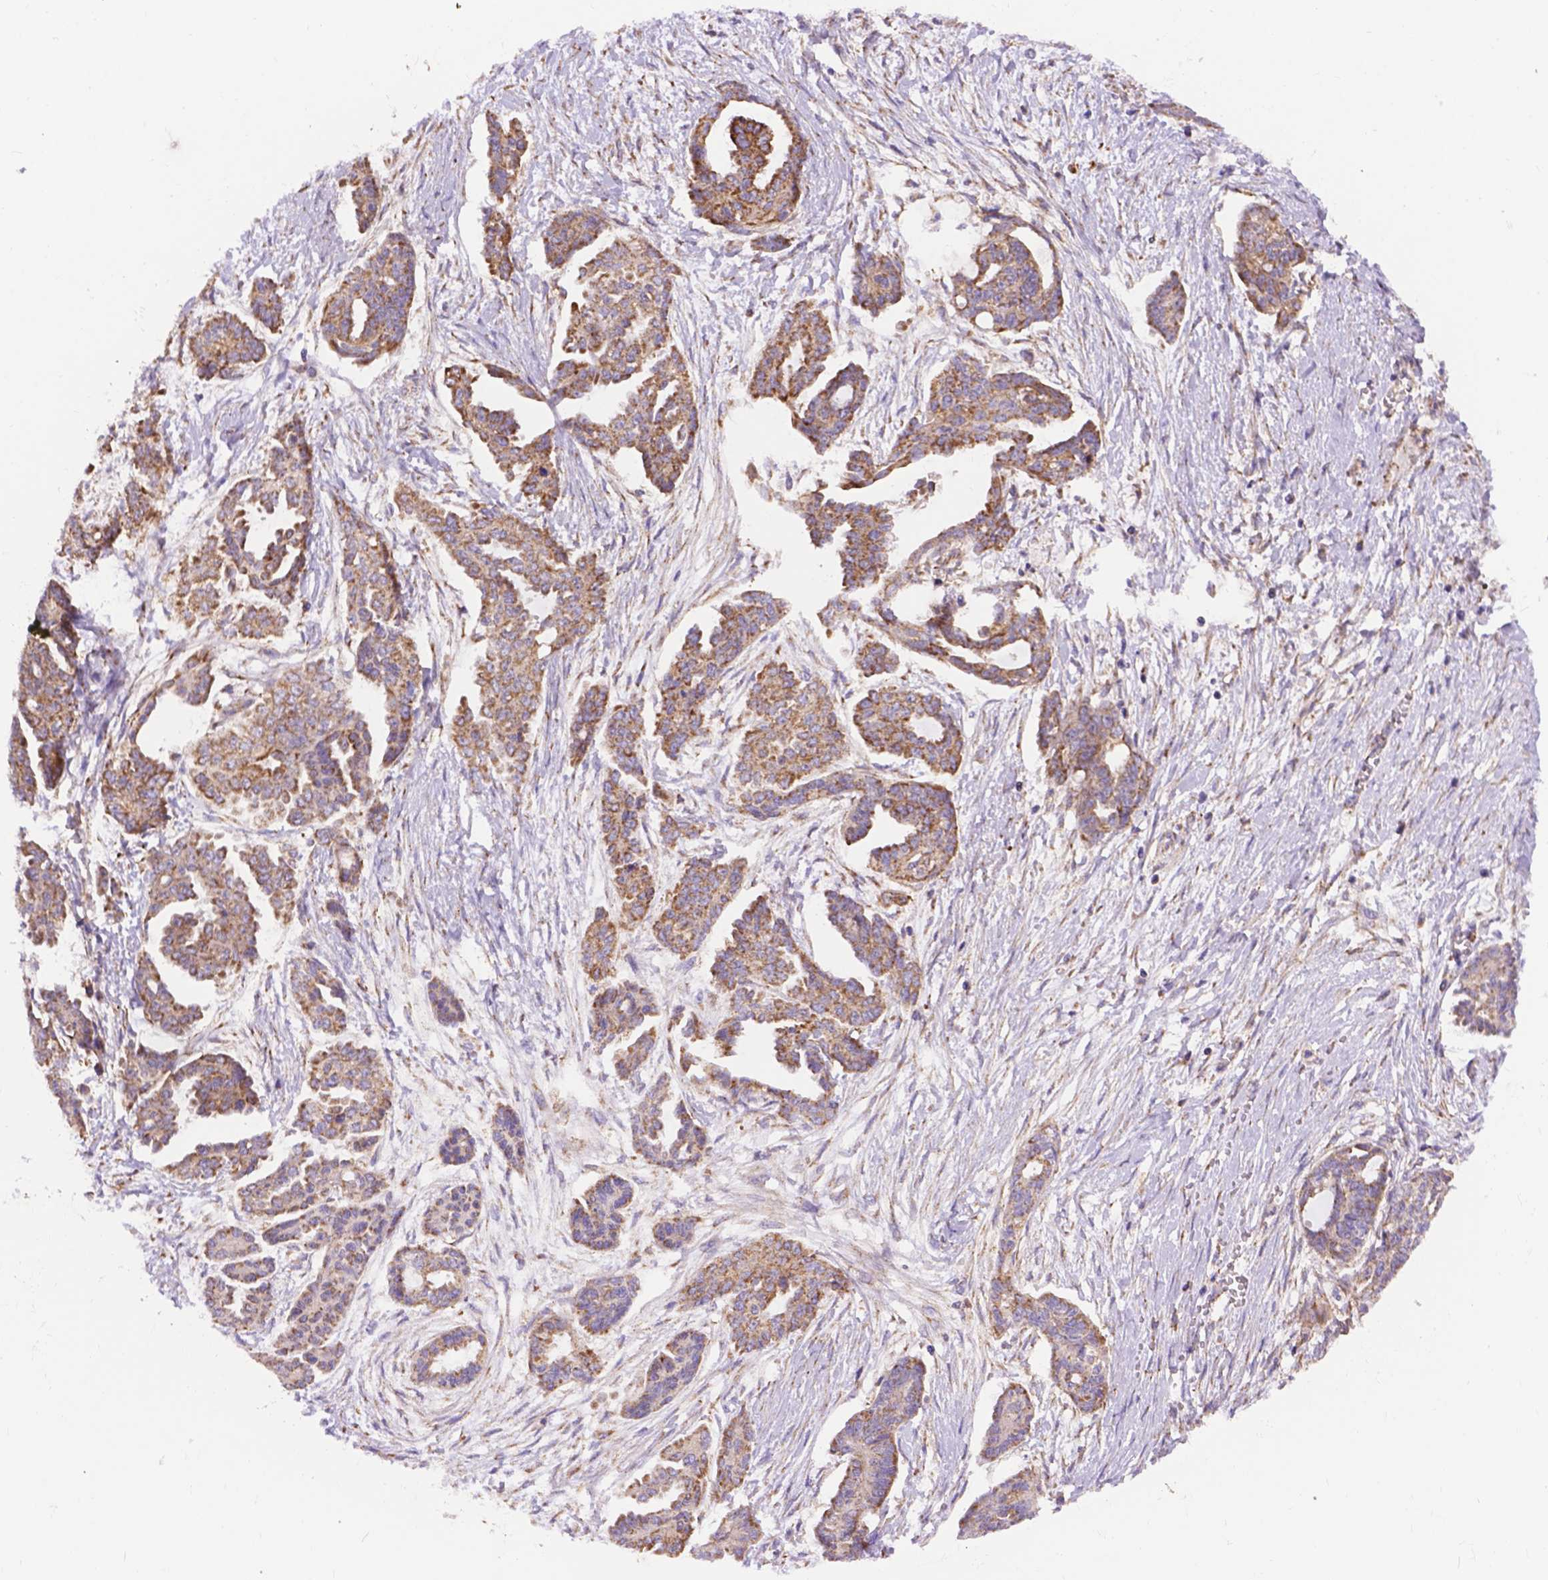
{"staining": {"intensity": "moderate", "quantity": ">75%", "location": "cytoplasmic/membranous"}, "tissue": "ovarian cancer", "cell_type": "Tumor cells", "image_type": "cancer", "snomed": [{"axis": "morphology", "description": "Cystadenocarcinoma, serous, NOS"}, {"axis": "topography", "description": "Ovary"}], "caption": "A brown stain labels moderate cytoplasmic/membranous staining of a protein in human ovarian cancer (serous cystadenocarcinoma) tumor cells.", "gene": "AK3", "patient": {"sex": "female", "age": 71}}